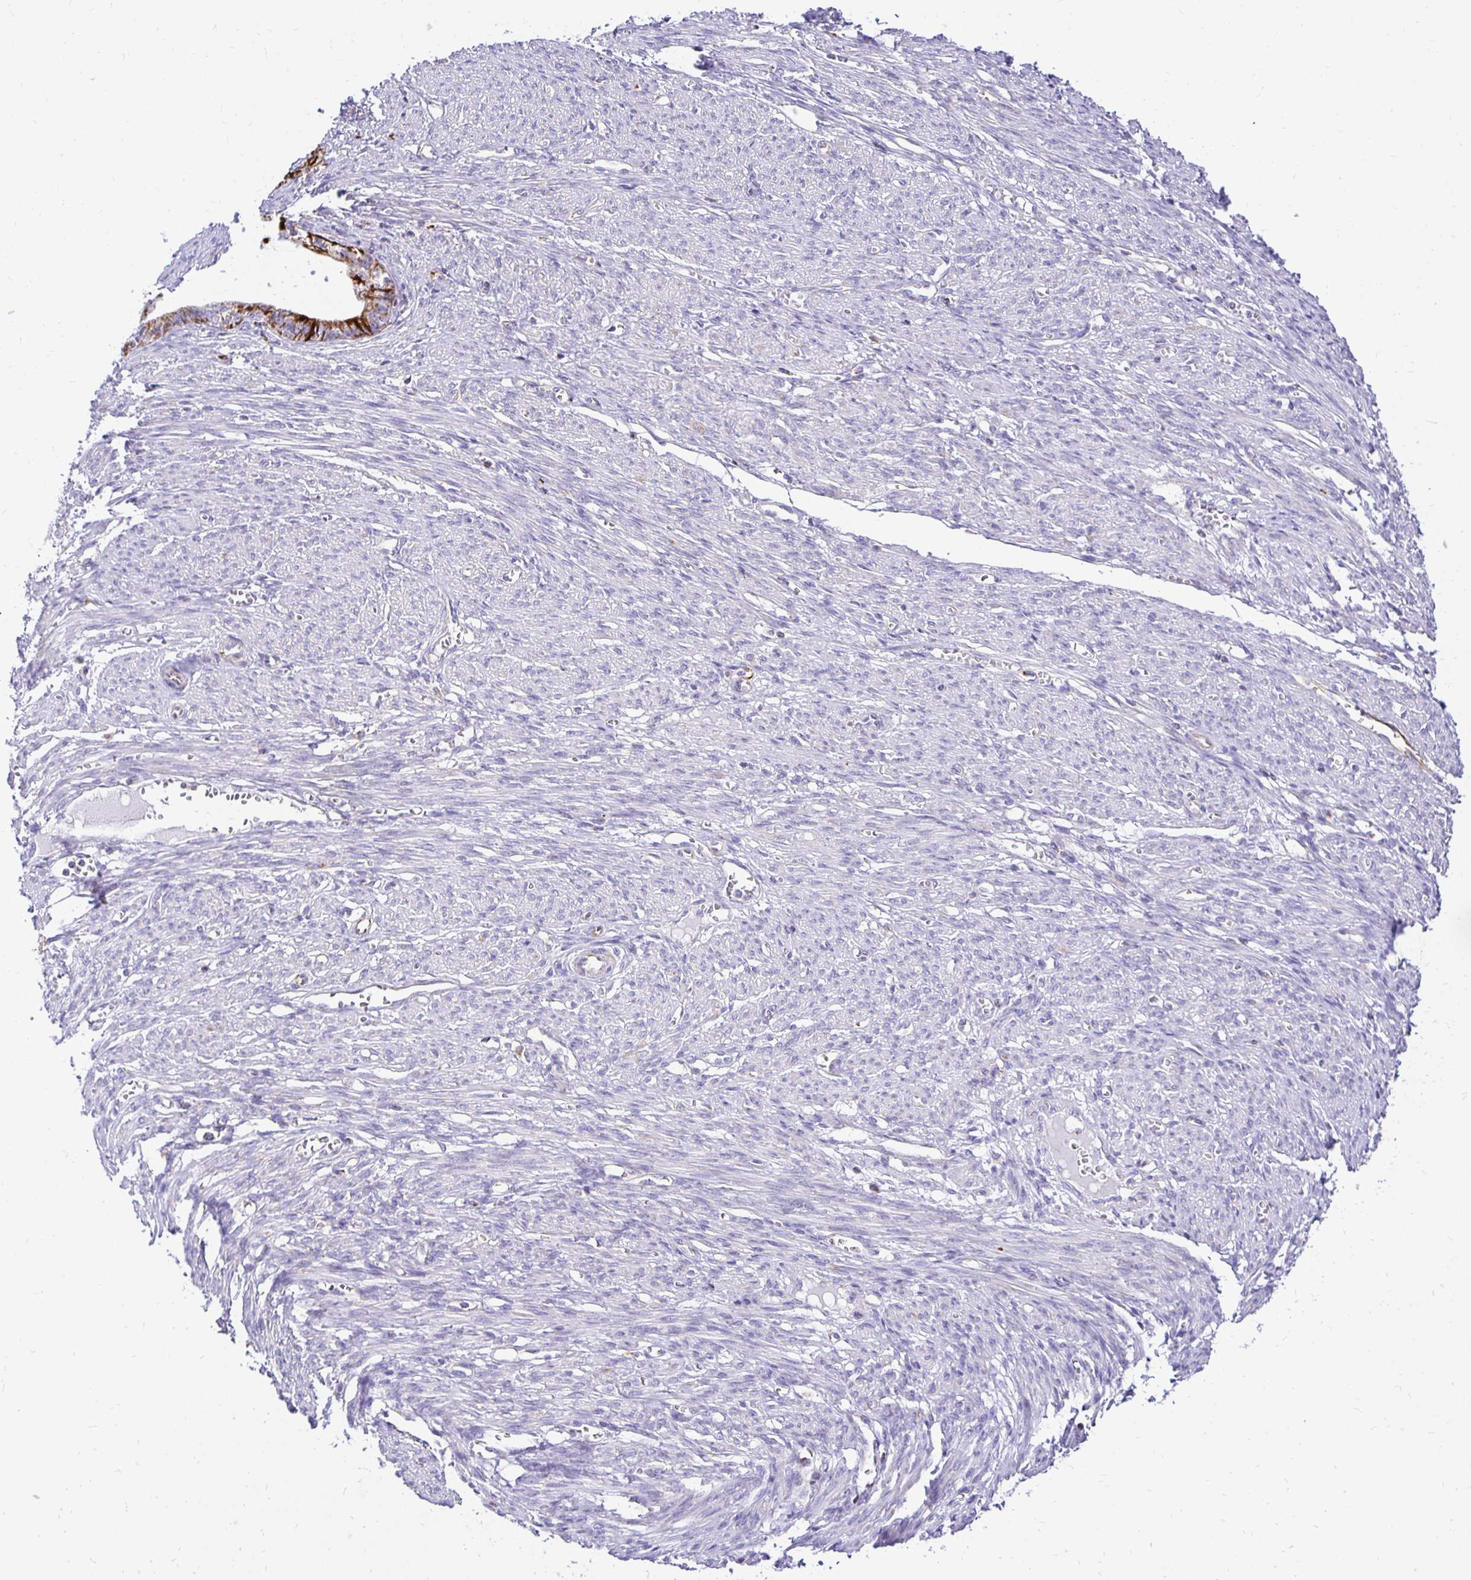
{"staining": {"intensity": "strong", "quantity": "<25%", "location": "cytoplasmic/membranous"}, "tissue": "endometrial cancer", "cell_type": "Tumor cells", "image_type": "cancer", "snomed": [{"axis": "morphology", "description": "Adenocarcinoma, NOS"}, {"axis": "topography", "description": "Endometrium"}], "caption": "Tumor cells reveal strong cytoplasmic/membranous positivity in approximately <25% of cells in endometrial cancer (adenocarcinoma). (Stains: DAB (3,3'-diaminobenzidine) in brown, nuclei in blue, Microscopy: brightfield microscopy at high magnification).", "gene": "PLAAT2", "patient": {"sex": "female", "age": 68}}